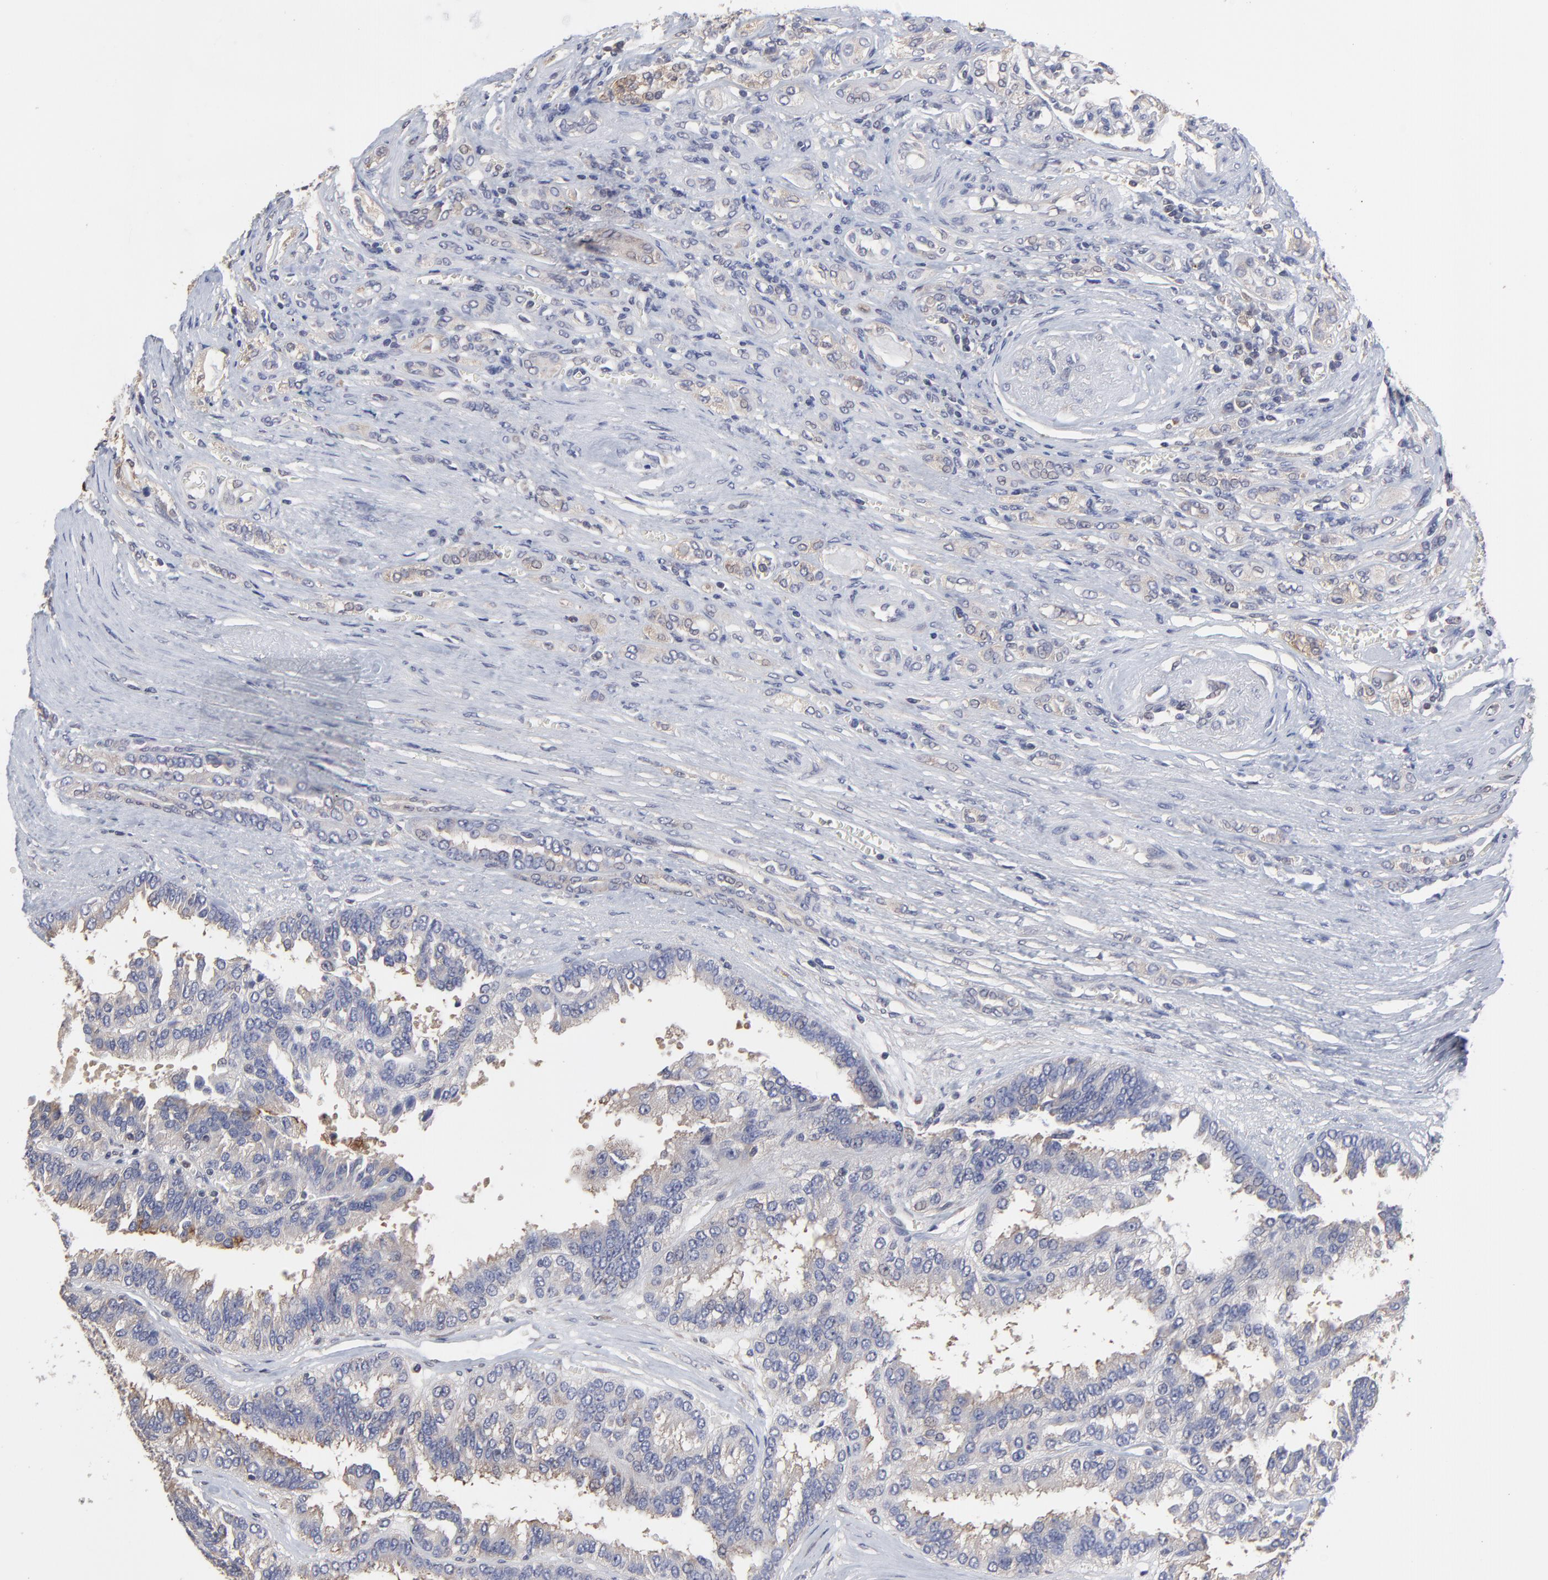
{"staining": {"intensity": "weak", "quantity": "25%-75%", "location": "cytoplasmic/membranous,nuclear"}, "tissue": "renal cancer", "cell_type": "Tumor cells", "image_type": "cancer", "snomed": [{"axis": "morphology", "description": "Adenocarcinoma, NOS"}, {"axis": "topography", "description": "Kidney"}], "caption": "Adenocarcinoma (renal) stained with a brown dye displays weak cytoplasmic/membranous and nuclear positive expression in about 25%-75% of tumor cells.", "gene": "CCT2", "patient": {"sex": "male", "age": 46}}